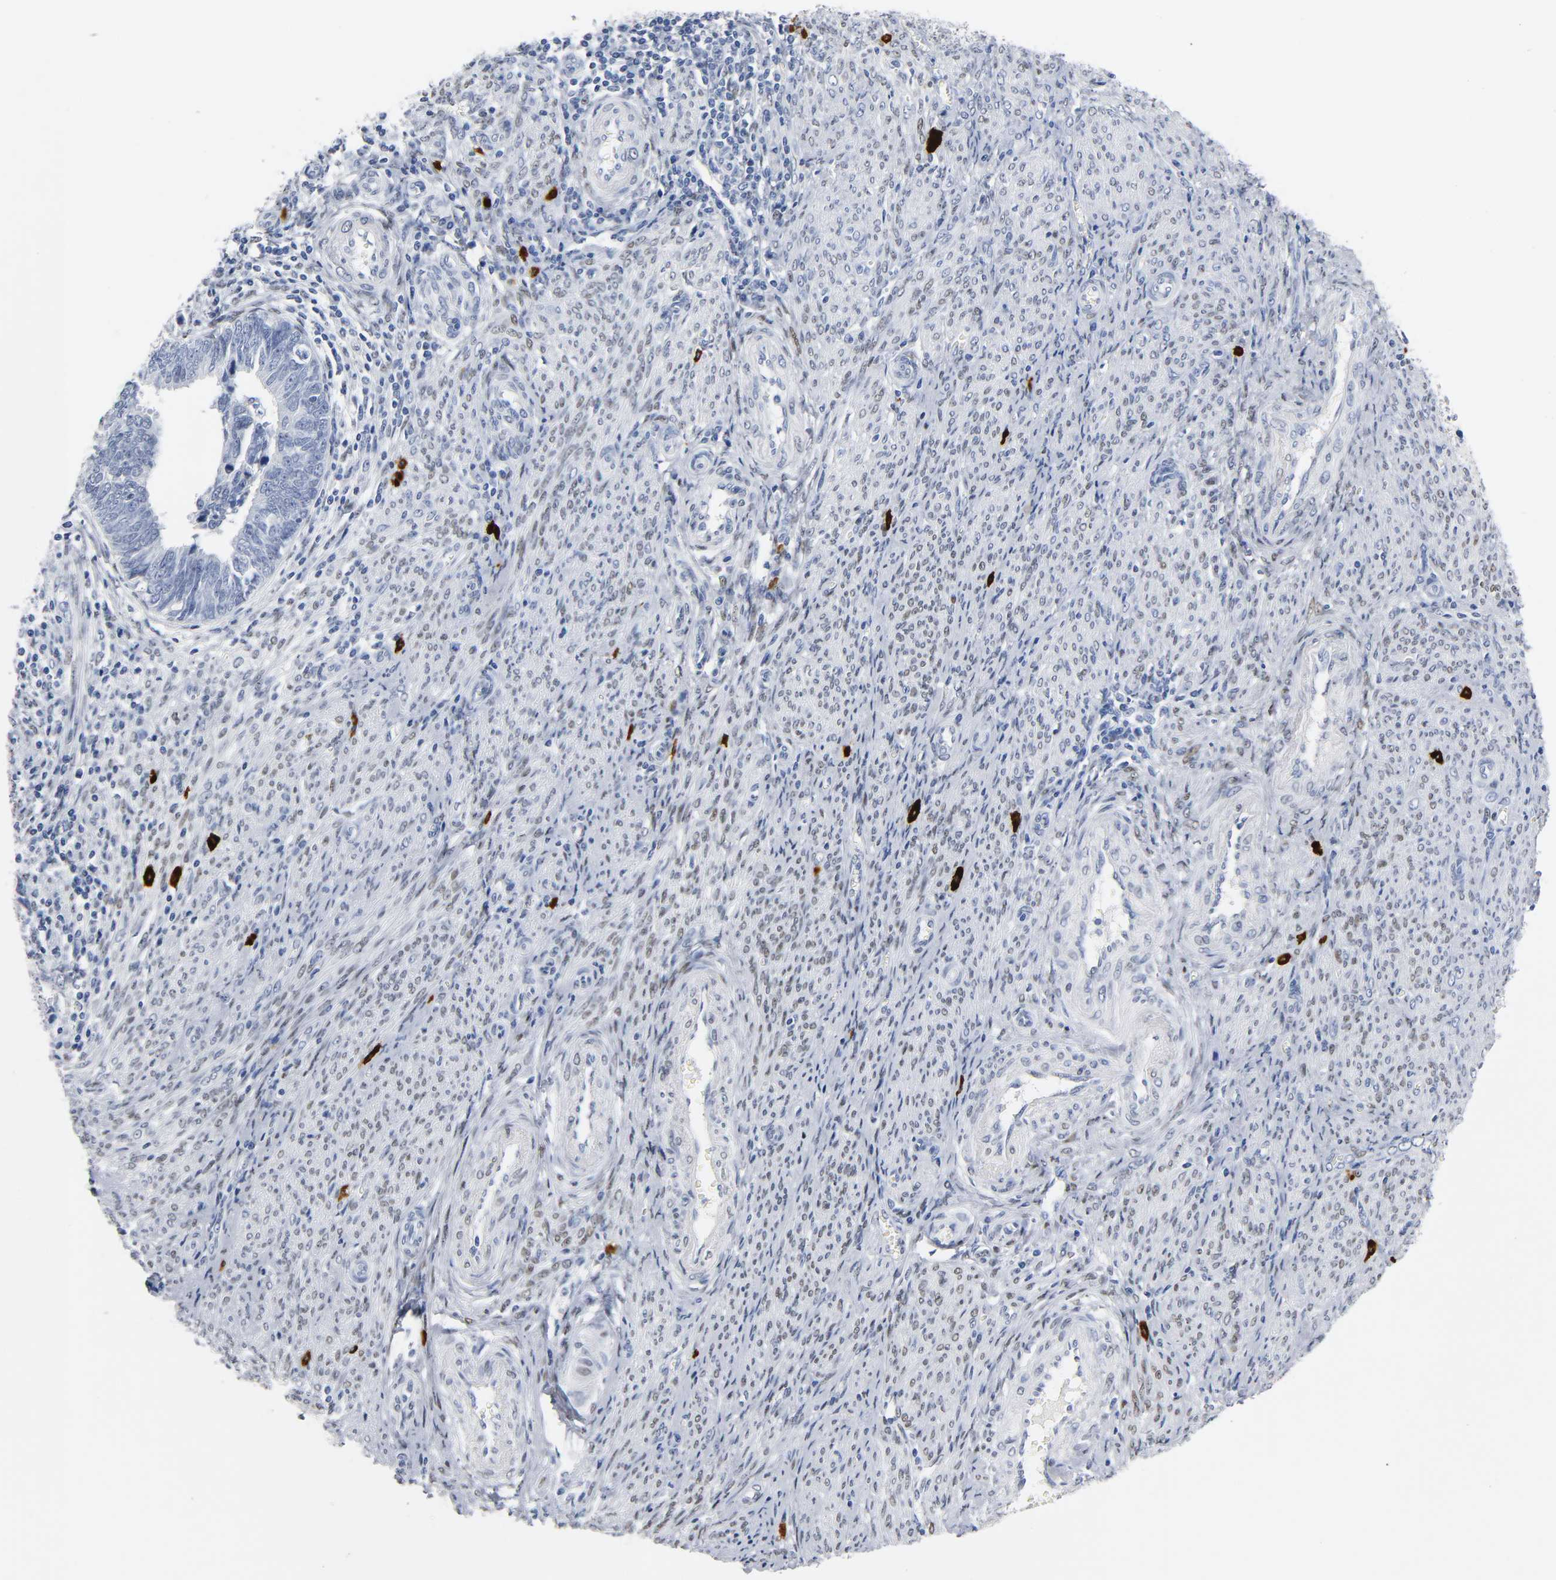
{"staining": {"intensity": "negative", "quantity": "none", "location": "none"}, "tissue": "endometrial cancer", "cell_type": "Tumor cells", "image_type": "cancer", "snomed": [{"axis": "morphology", "description": "Adenocarcinoma, NOS"}, {"axis": "topography", "description": "Endometrium"}], "caption": "DAB (3,3'-diaminobenzidine) immunohistochemical staining of endometrial cancer reveals no significant expression in tumor cells.", "gene": "NAB2", "patient": {"sex": "female", "age": 75}}